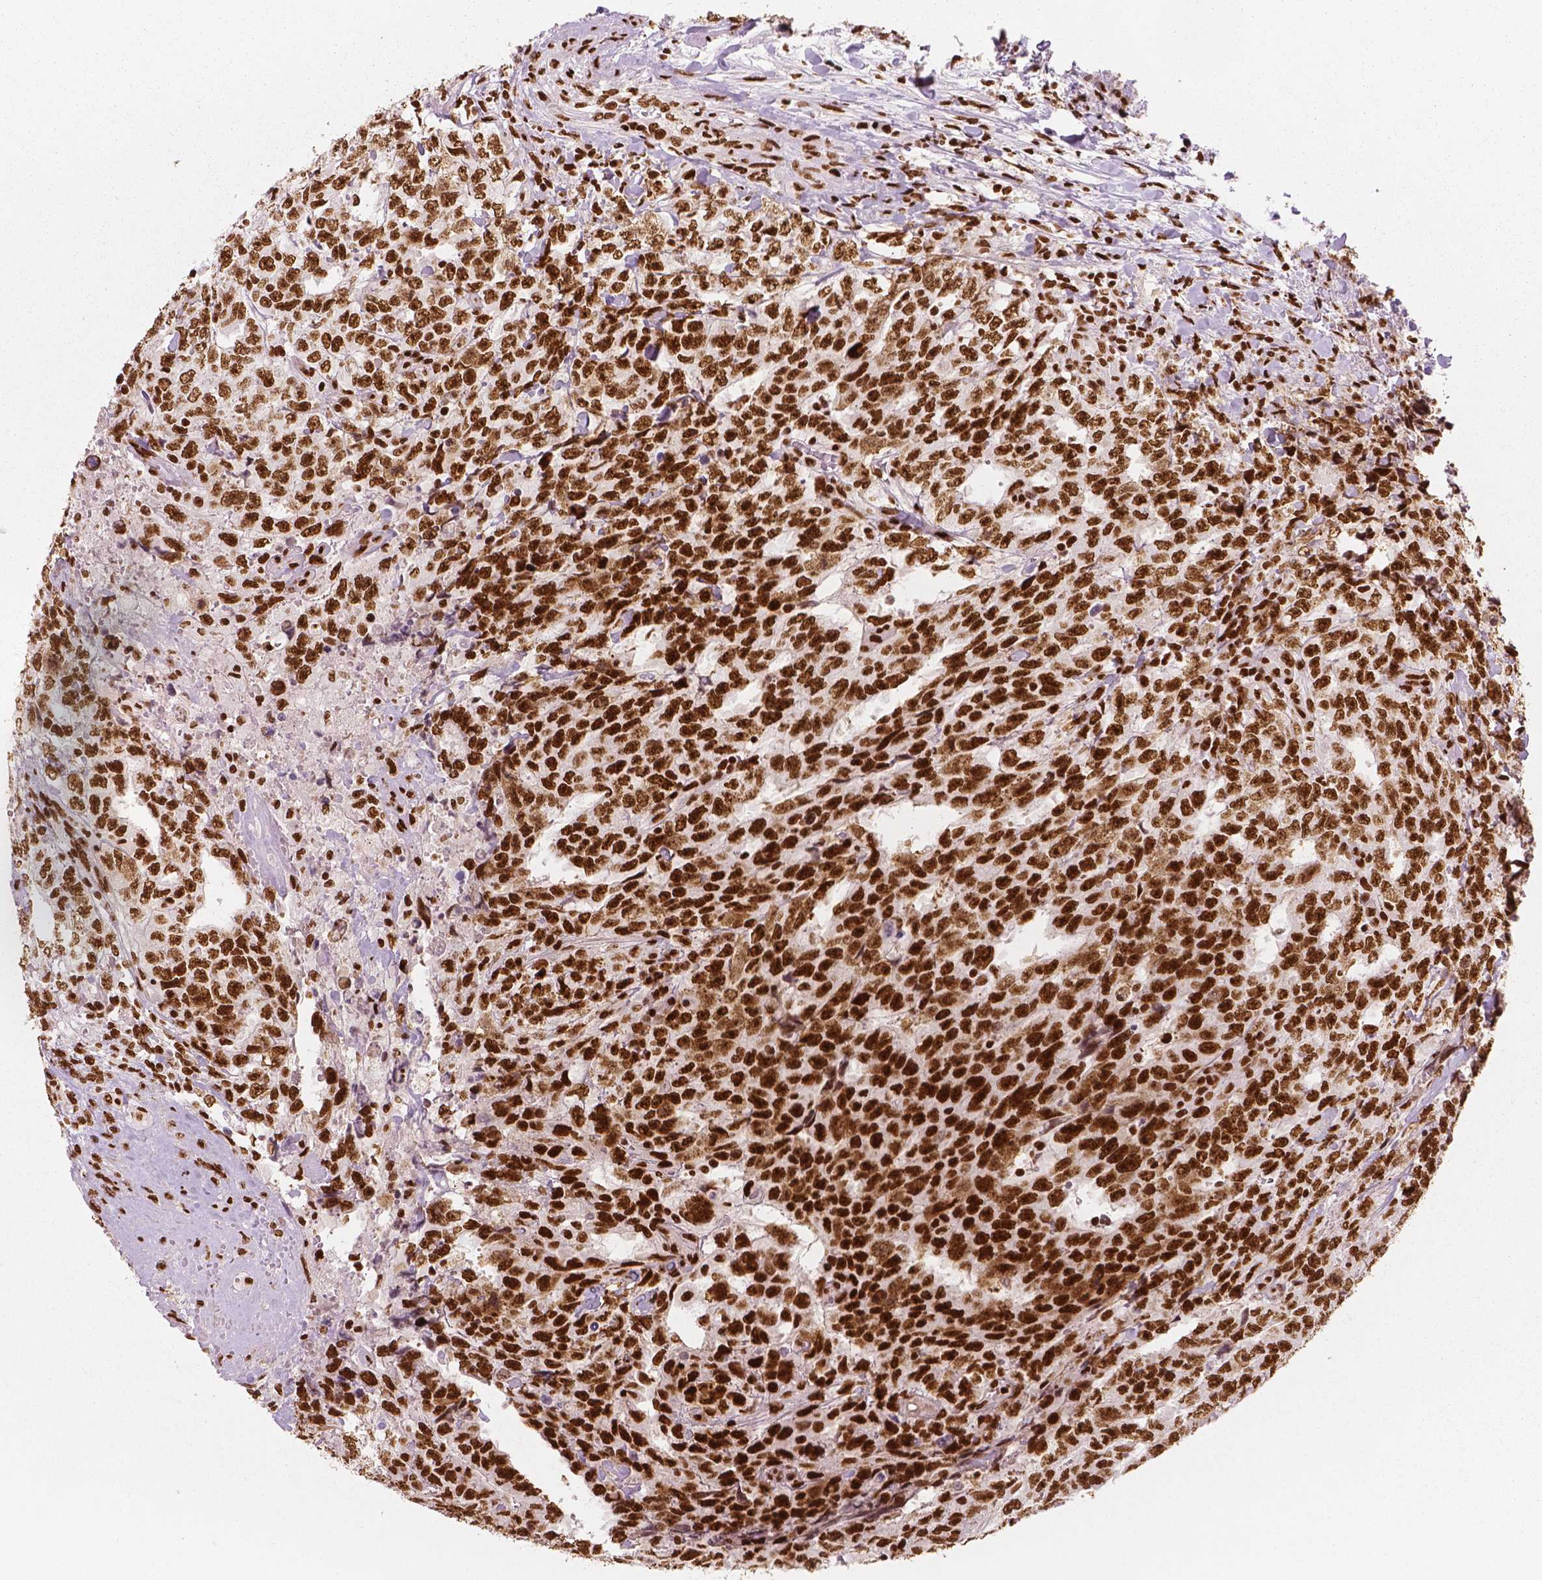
{"staining": {"intensity": "strong", "quantity": ">75%", "location": "nuclear"}, "tissue": "testis cancer", "cell_type": "Tumor cells", "image_type": "cancer", "snomed": [{"axis": "morphology", "description": "Carcinoma, Embryonal, NOS"}, {"axis": "topography", "description": "Testis"}], "caption": "A high-resolution photomicrograph shows immunohistochemistry staining of testis cancer (embryonal carcinoma), which displays strong nuclear positivity in approximately >75% of tumor cells. The protein of interest is stained brown, and the nuclei are stained in blue (DAB IHC with brightfield microscopy, high magnification).", "gene": "BRD4", "patient": {"sex": "male", "age": 24}}